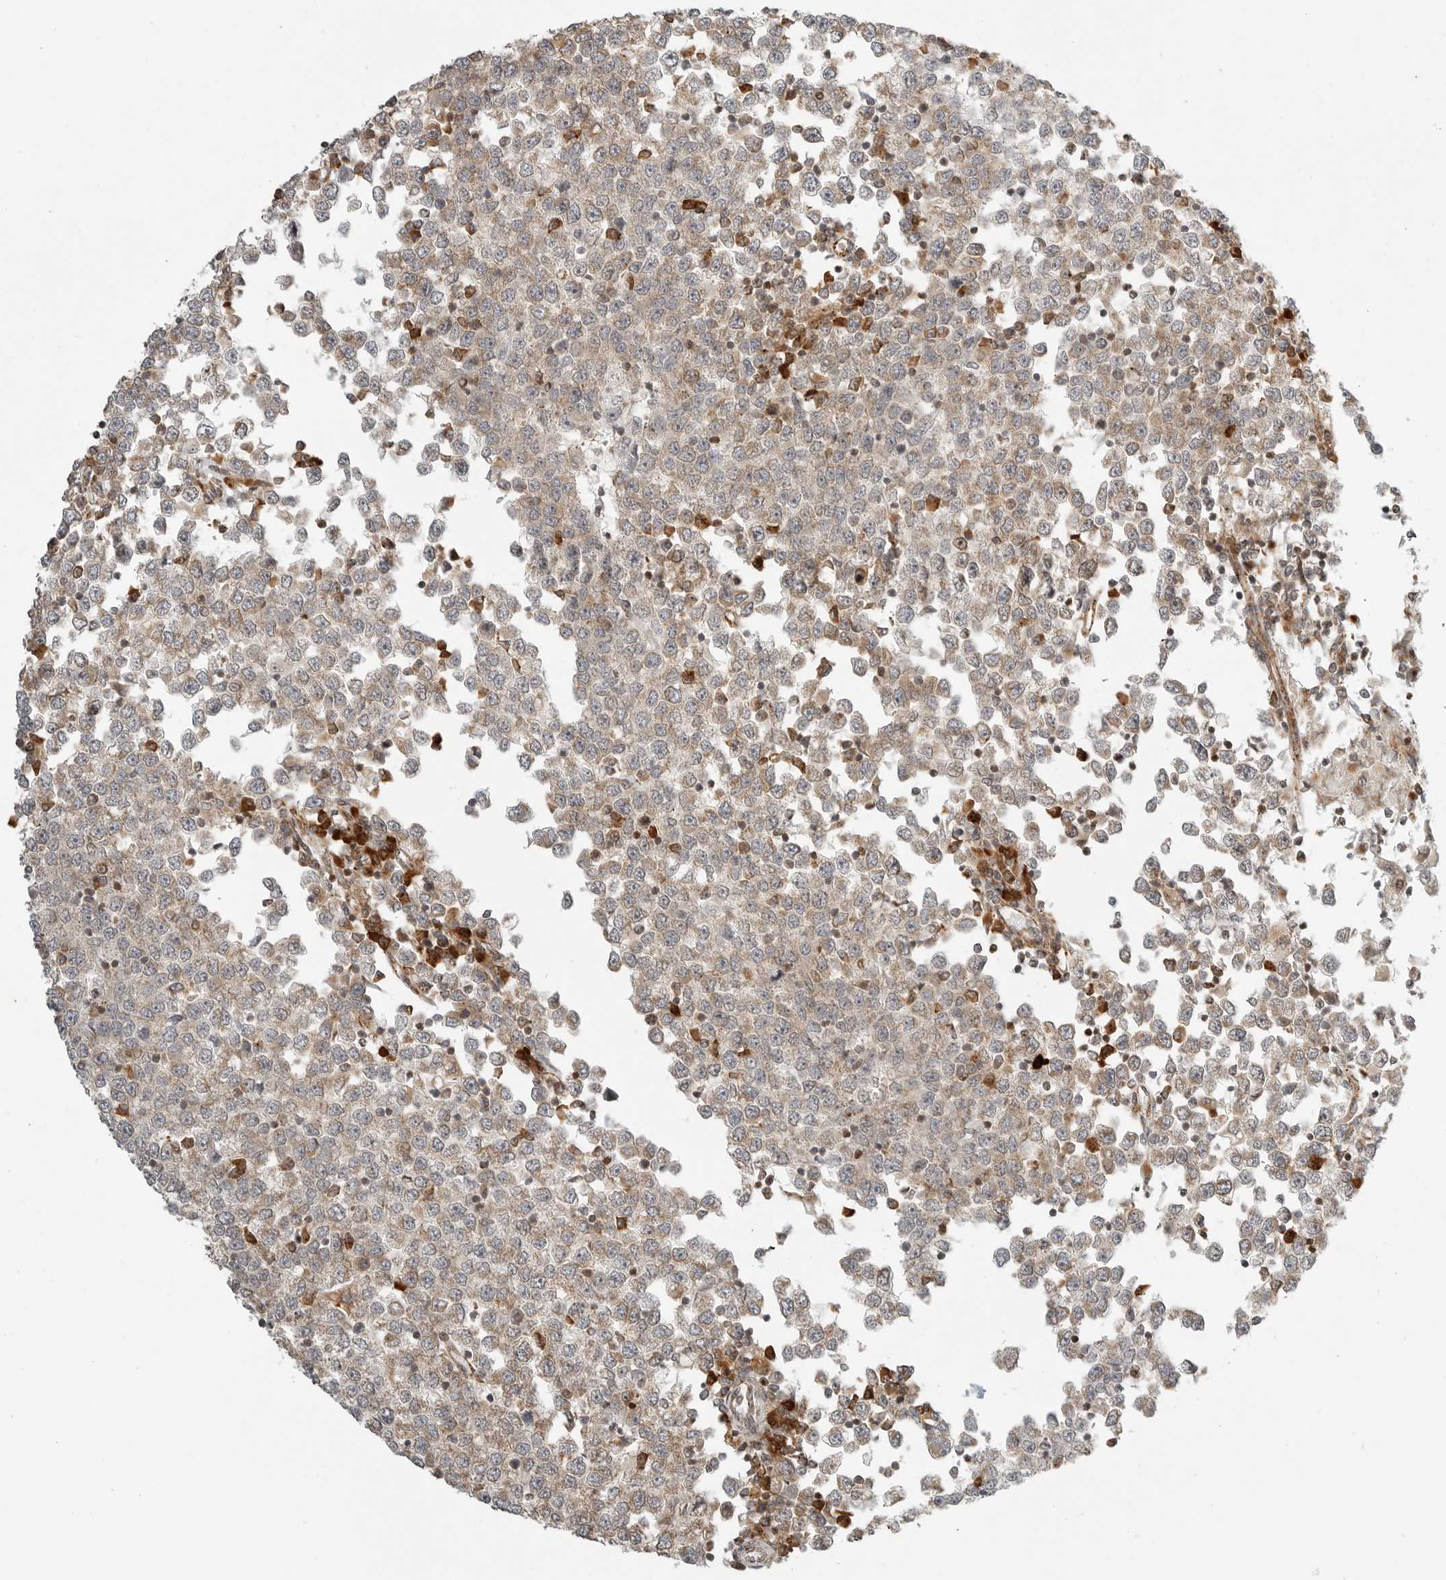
{"staining": {"intensity": "weak", "quantity": "25%-75%", "location": "cytoplasmic/membranous"}, "tissue": "testis cancer", "cell_type": "Tumor cells", "image_type": "cancer", "snomed": [{"axis": "morphology", "description": "Seminoma, NOS"}, {"axis": "topography", "description": "Testis"}], "caption": "IHC histopathology image of neoplastic tissue: human testis cancer stained using immunohistochemistry shows low levels of weak protein expression localized specifically in the cytoplasmic/membranous of tumor cells, appearing as a cytoplasmic/membranous brown color.", "gene": "IDUA", "patient": {"sex": "male", "age": 65}}